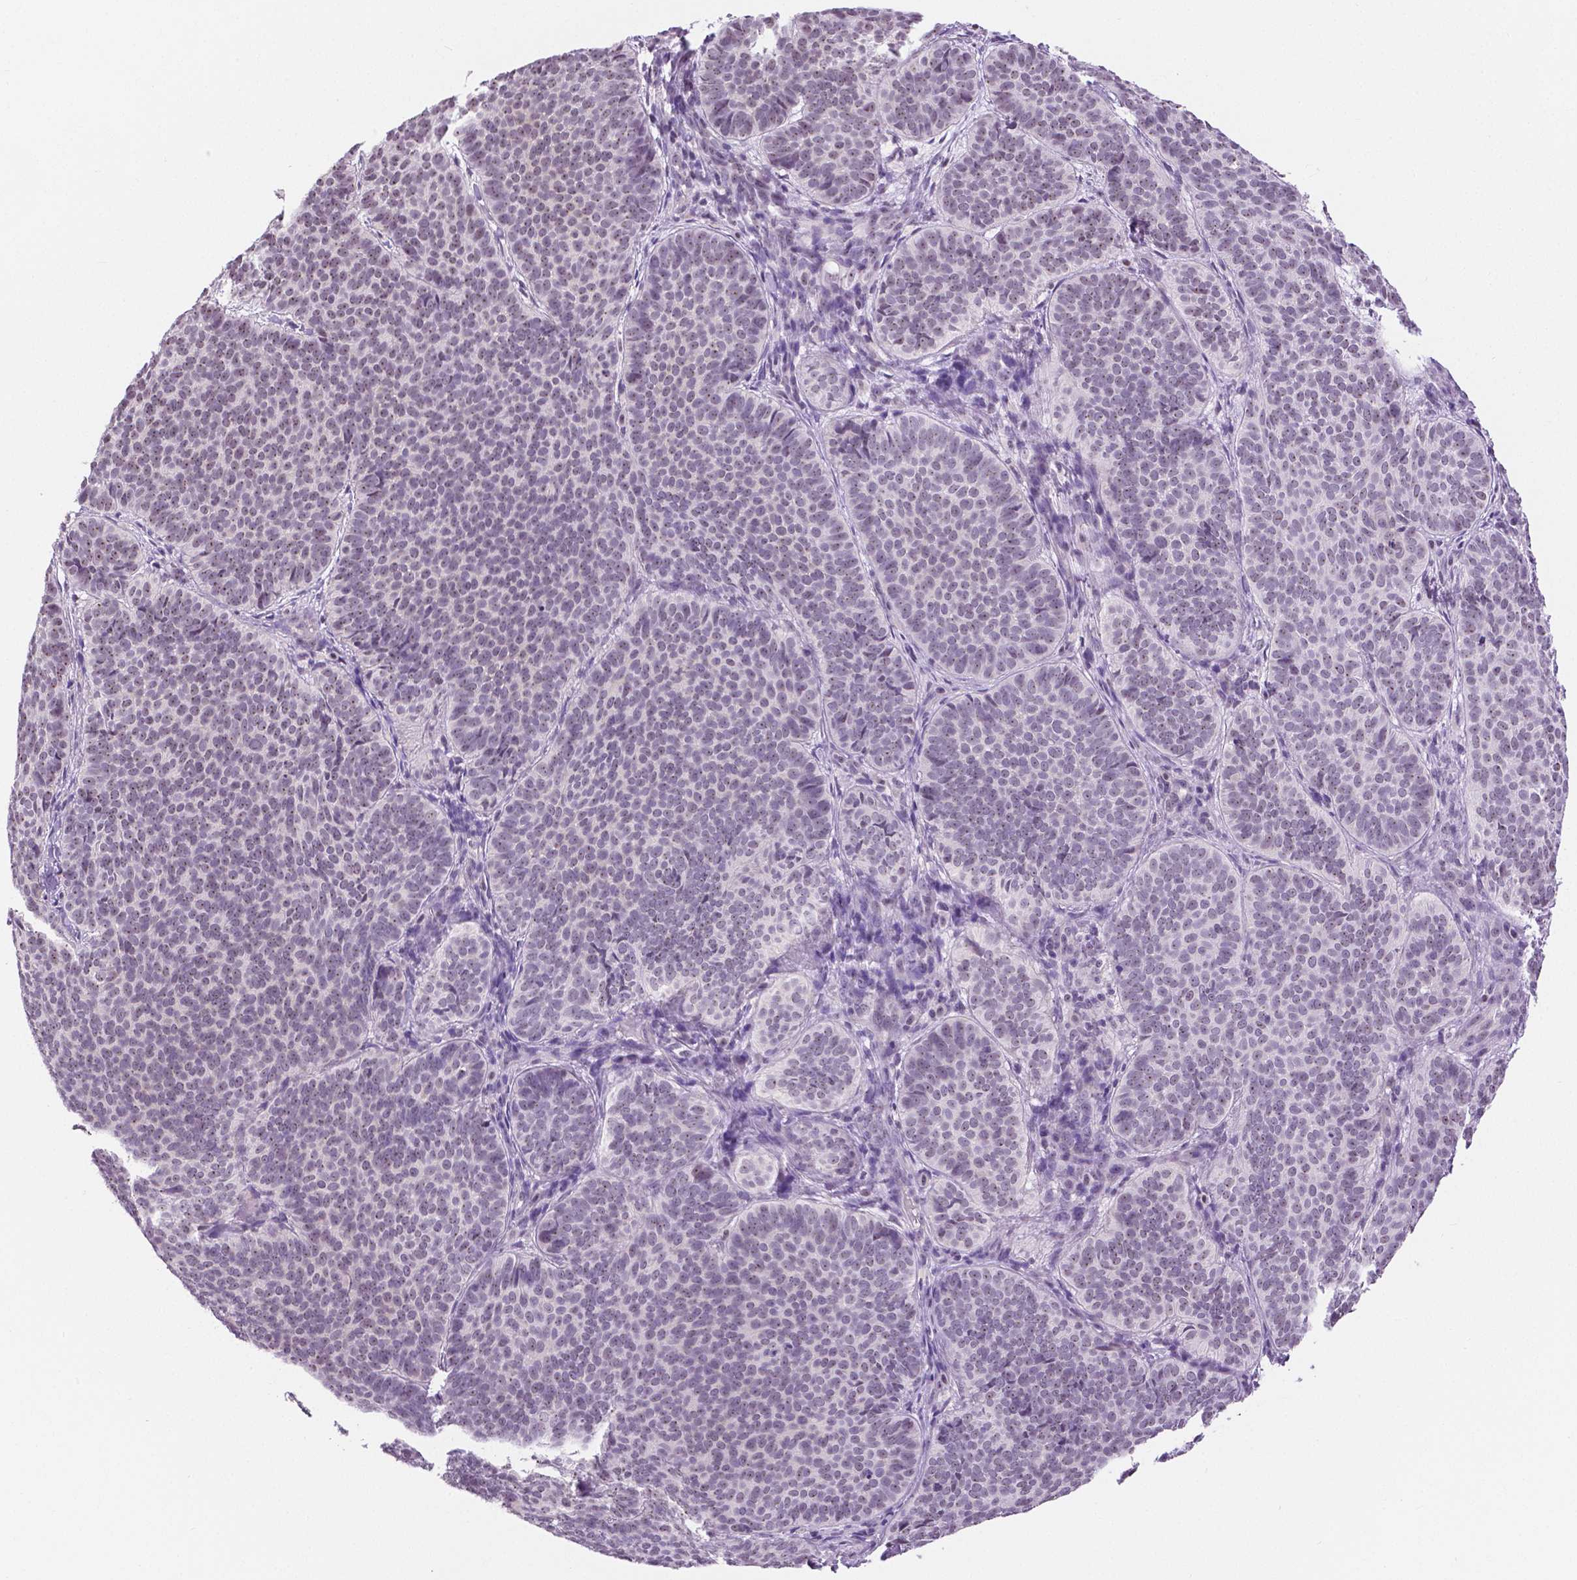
{"staining": {"intensity": "weak", "quantity": "<25%", "location": "nuclear"}, "tissue": "skin cancer", "cell_type": "Tumor cells", "image_type": "cancer", "snomed": [{"axis": "morphology", "description": "Basal cell carcinoma"}, {"axis": "topography", "description": "Skin"}], "caption": "DAB (3,3'-diaminobenzidine) immunohistochemical staining of human basal cell carcinoma (skin) exhibits no significant expression in tumor cells.", "gene": "NHP2", "patient": {"sex": "male", "age": 57}}